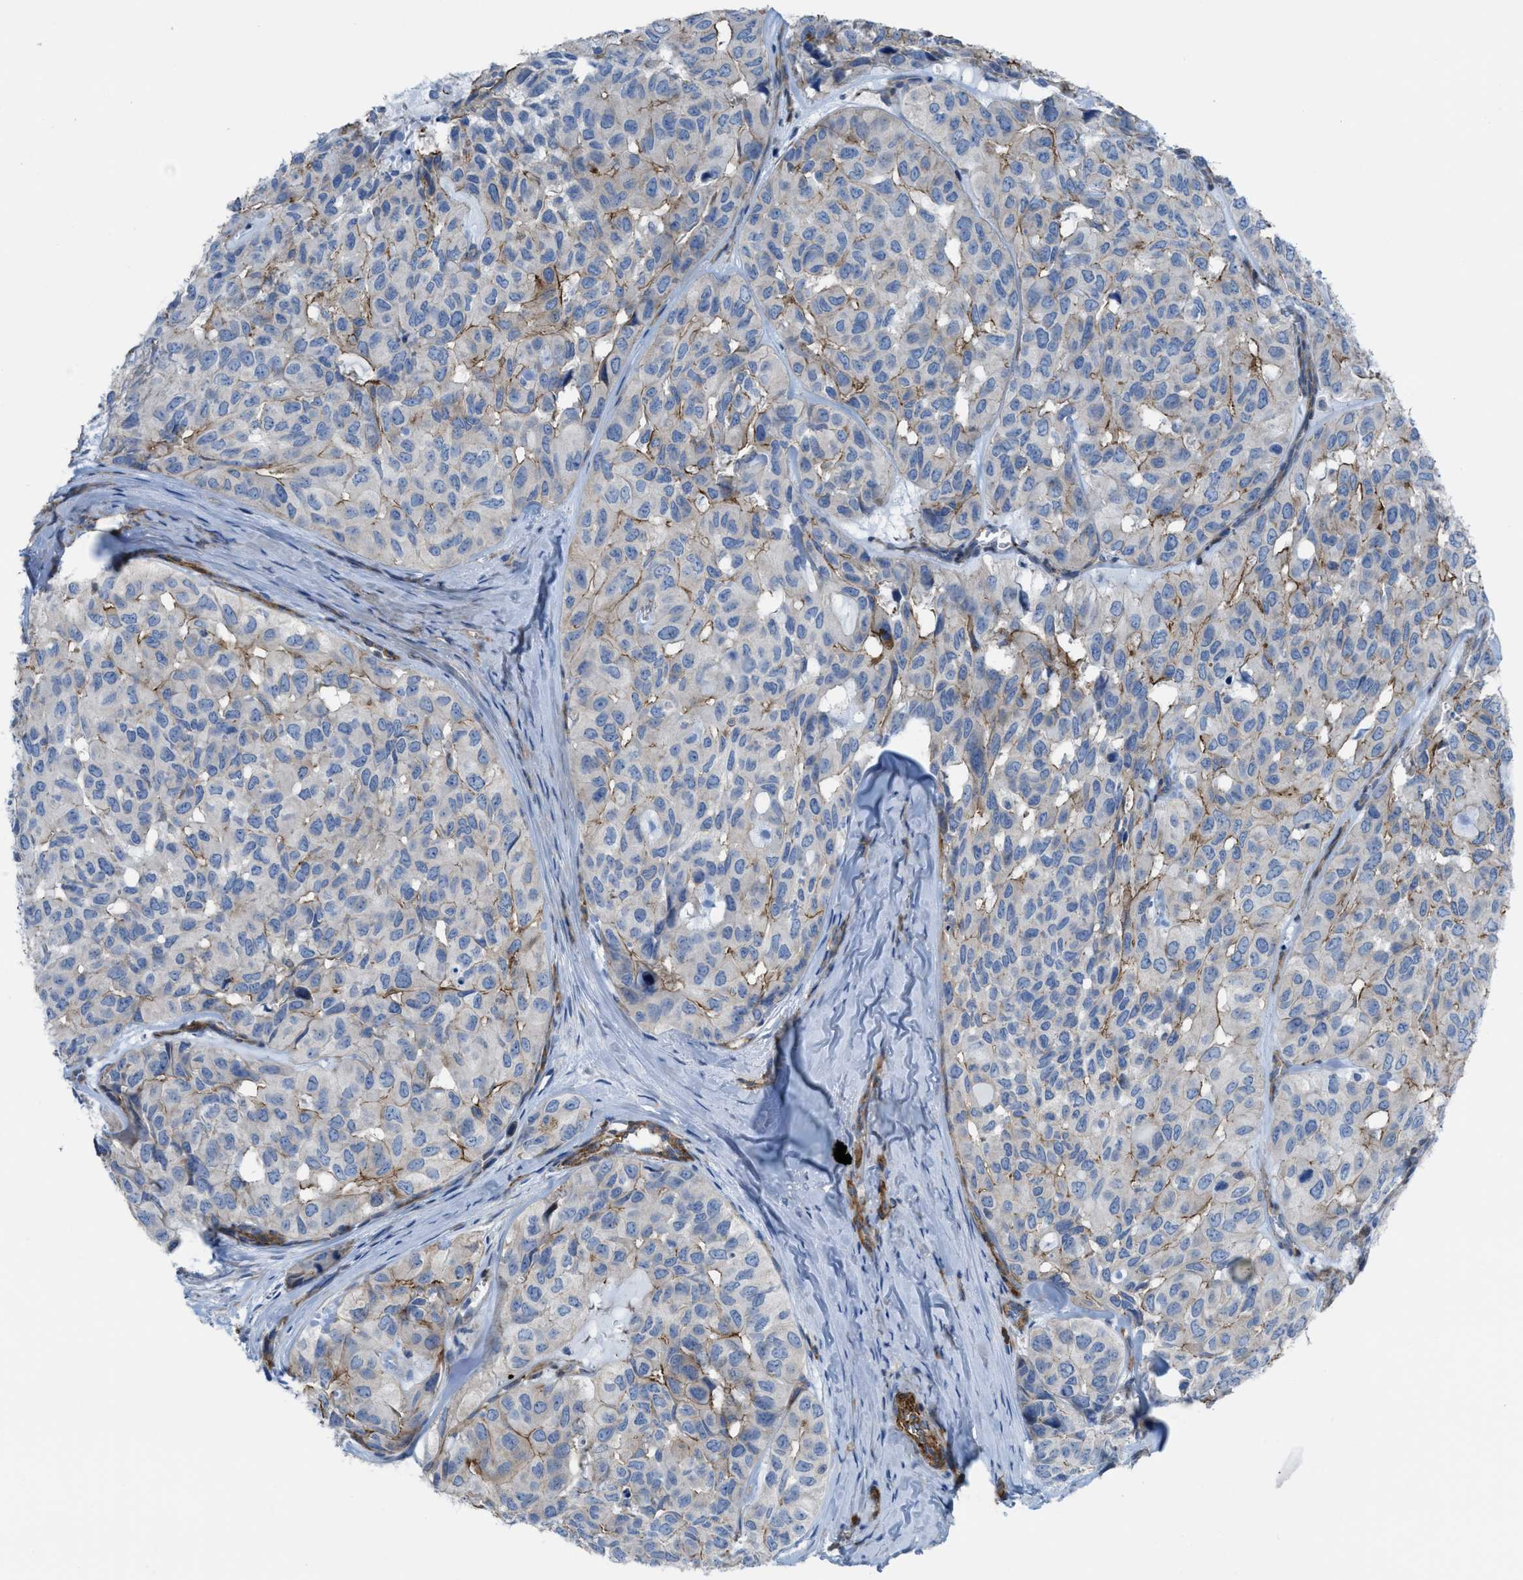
{"staining": {"intensity": "weak", "quantity": "25%-75%", "location": "cytoplasmic/membranous"}, "tissue": "head and neck cancer", "cell_type": "Tumor cells", "image_type": "cancer", "snomed": [{"axis": "morphology", "description": "Adenocarcinoma, NOS"}, {"axis": "topography", "description": "Salivary gland, NOS"}, {"axis": "topography", "description": "Head-Neck"}], "caption": "Adenocarcinoma (head and neck) tissue demonstrates weak cytoplasmic/membranous positivity in approximately 25%-75% of tumor cells, visualized by immunohistochemistry. (brown staining indicates protein expression, while blue staining denotes nuclei).", "gene": "KCNH7", "patient": {"sex": "female", "age": 76}}